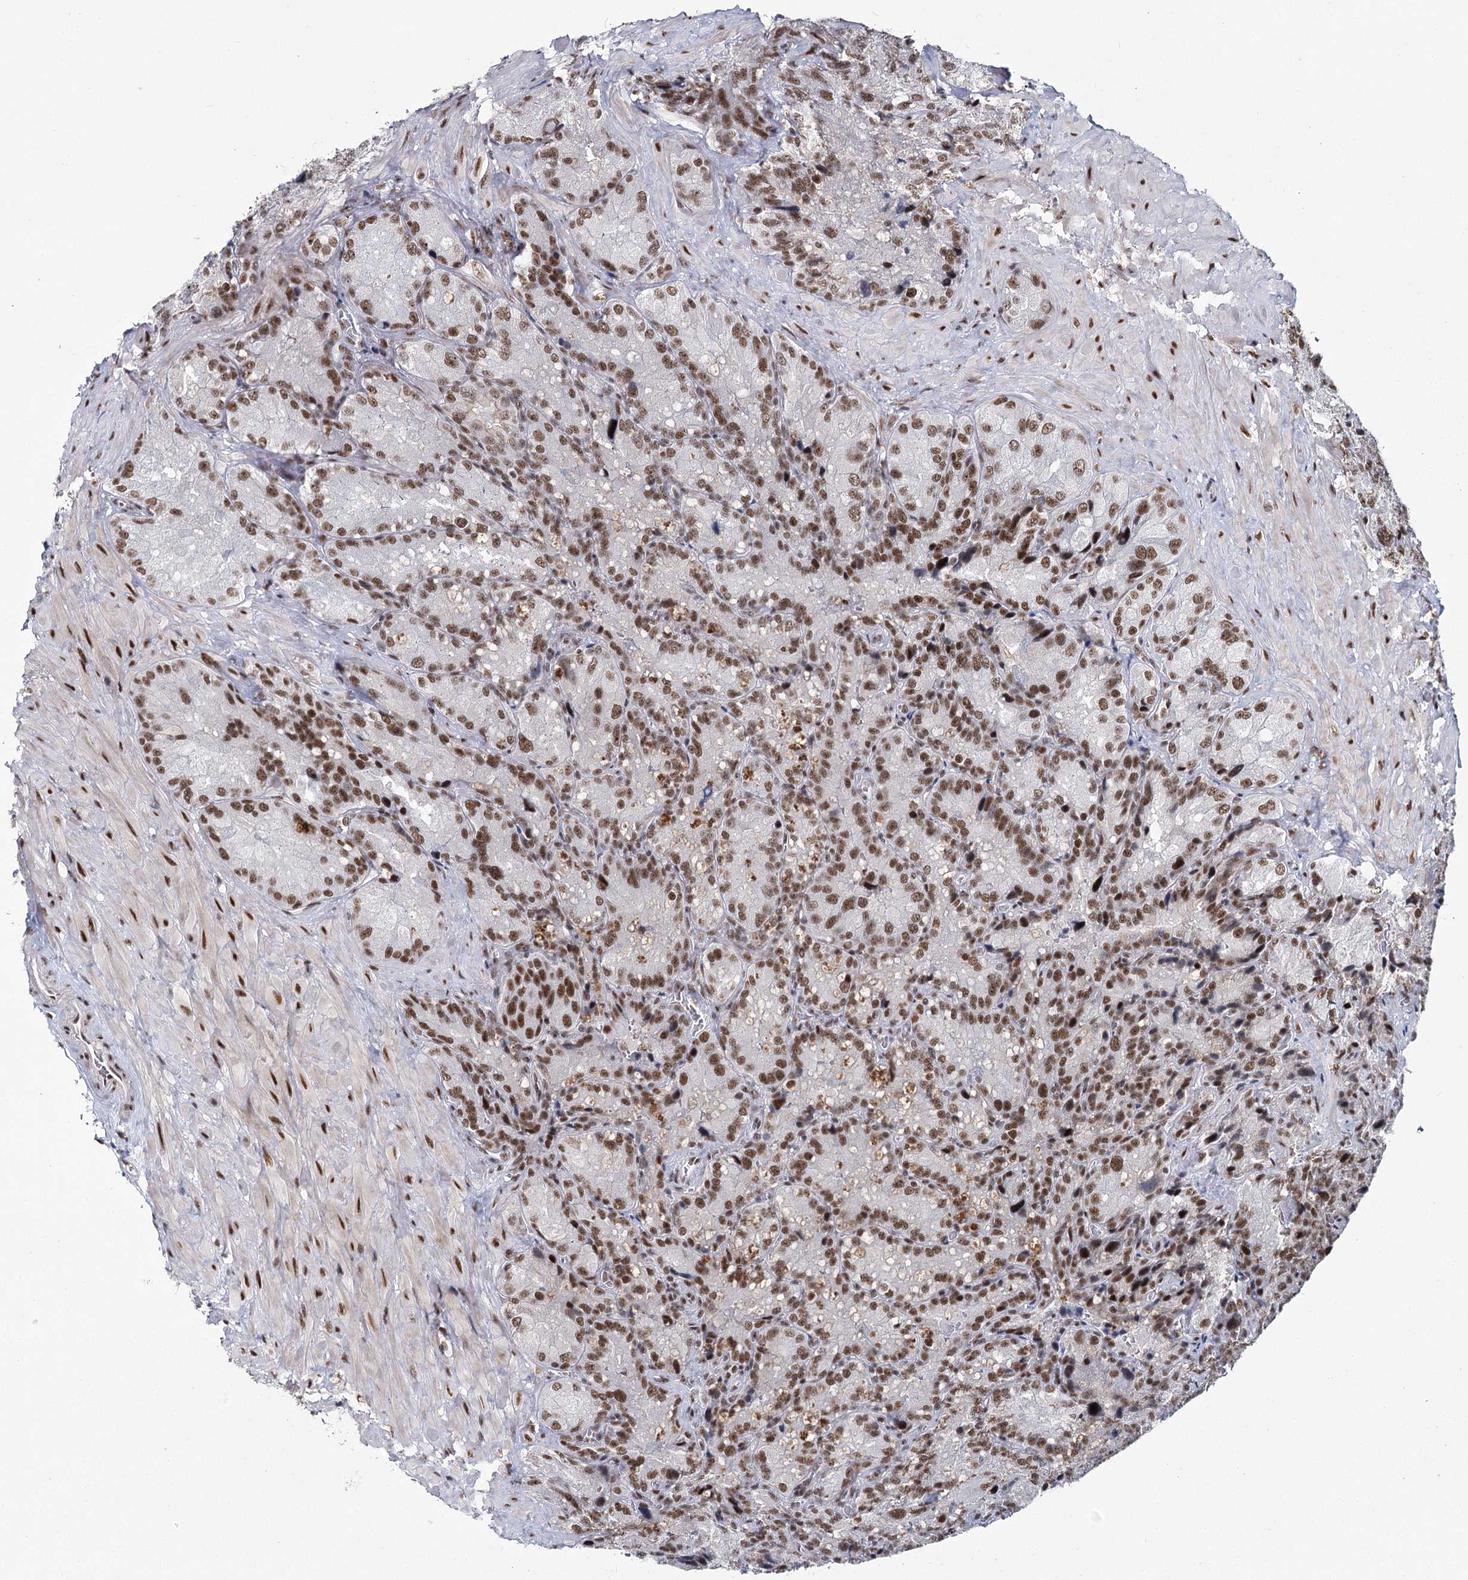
{"staining": {"intensity": "strong", "quantity": ">75%", "location": "nuclear"}, "tissue": "seminal vesicle", "cell_type": "Glandular cells", "image_type": "normal", "snomed": [{"axis": "morphology", "description": "Normal tissue, NOS"}, {"axis": "topography", "description": "Seminal veicle"}], "caption": "Immunohistochemical staining of normal seminal vesicle exhibits high levels of strong nuclear expression in about >75% of glandular cells. (Brightfield microscopy of DAB IHC at high magnification).", "gene": "SCAF8", "patient": {"sex": "male", "age": 62}}